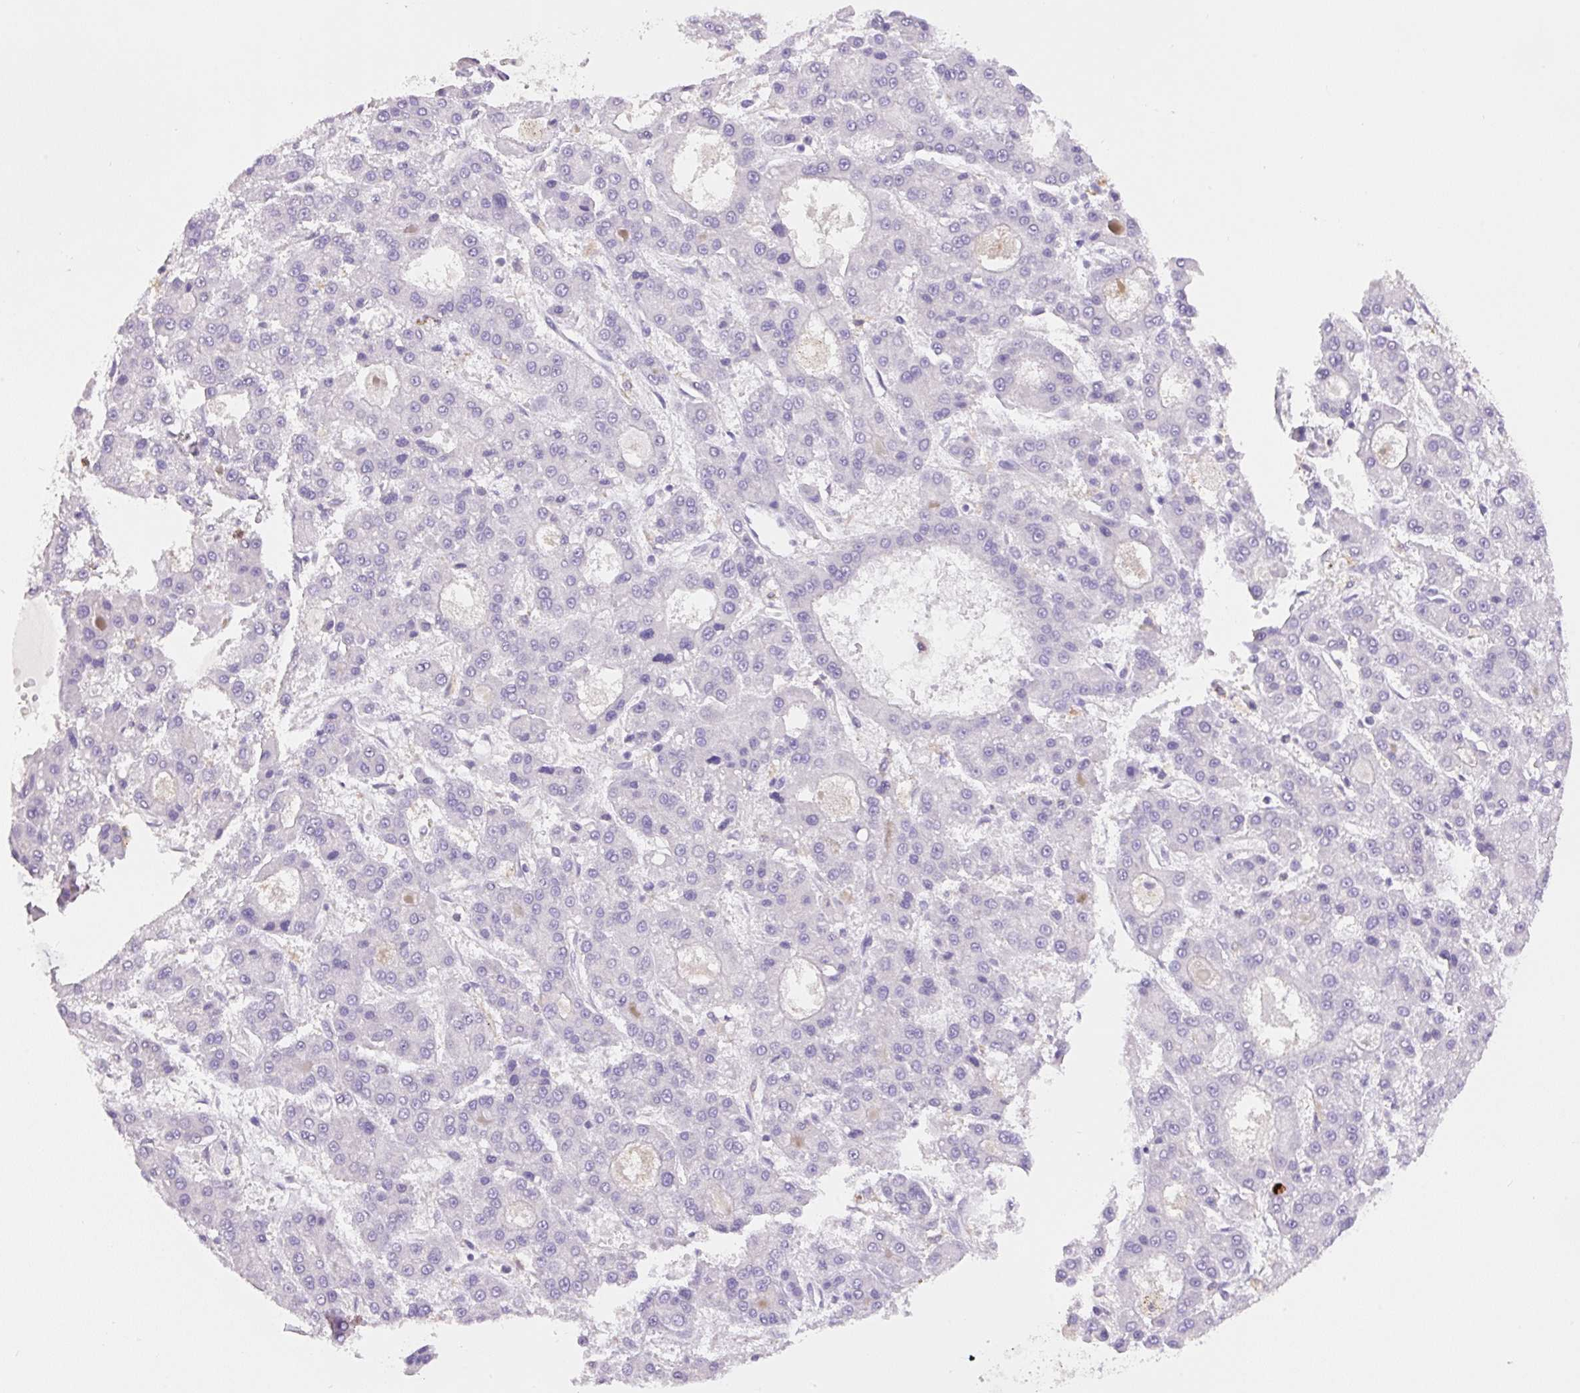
{"staining": {"intensity": "negative", "quantity": "none", "location": "none"}, "tissue": "liver cancer", "cell_type": "Tumor cells", "image_type": "cancer", "snomed": [{"axis": "morphology", "description": "Carcinoma, Hepatocellular, NOS"}, {"axis": "topography", "description": "Liver"}], "caption": "Tumor cells show no significant positivity in hepatocellular carcinoma (liver).", "gene": "TDRD15", "patient": {"sex": "male", "age": 70}}